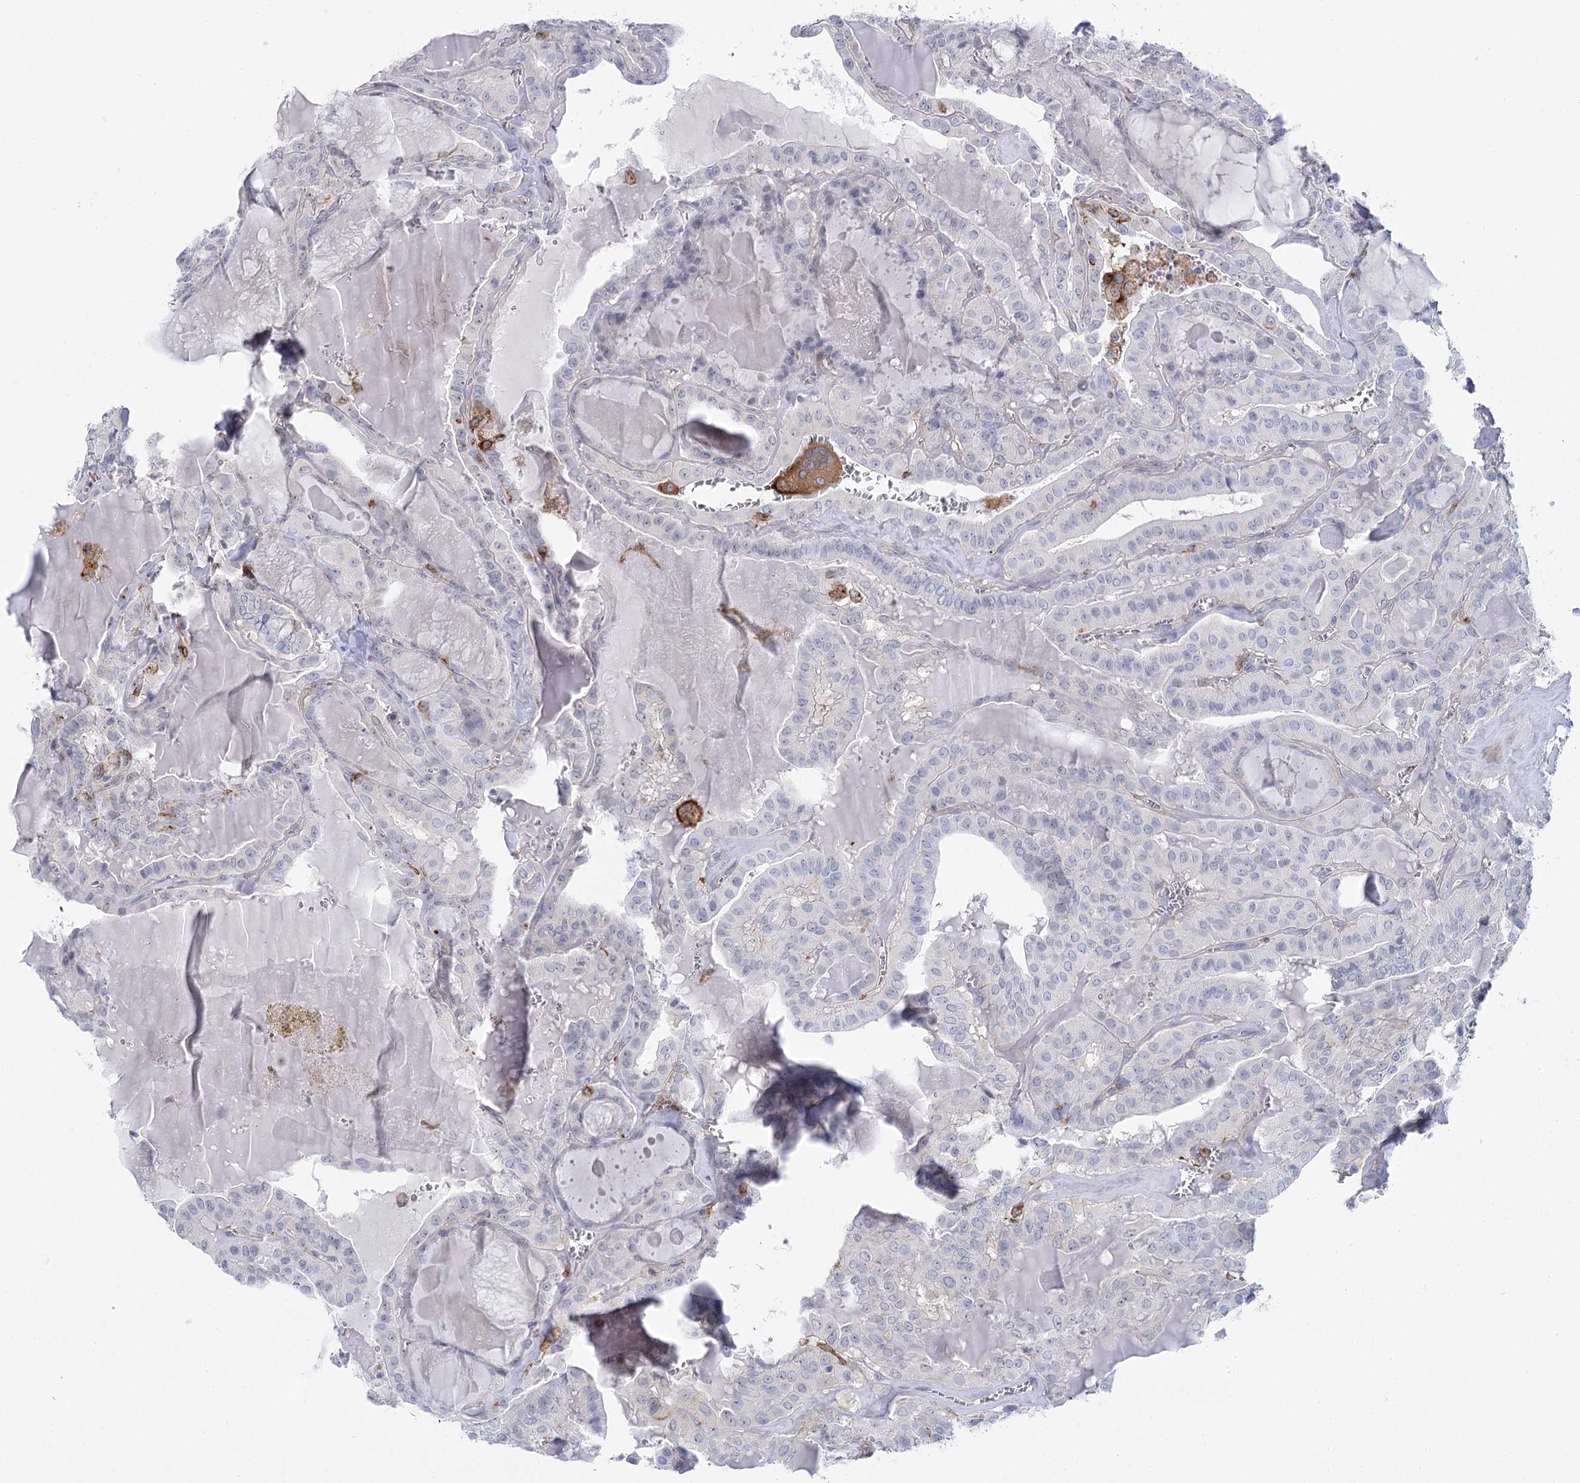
{"staining": {"intensity": "negative", "quantity": "none", "location": "none"}, "tissue": "thyroid cancer", "cell_type": "Tumor cells", "image_type": "cancer", "snomed": [{"axis": "morphology", "description": "Papillary adenocarcinoma, NOS"}, {"axis": "topography", "description": "Thyroid gland"}], "caption": "Photomicrograph shows no significant protein staining in tumor cells of papillary adenocarcinoma (thyroid).", "gene": "CCDC88A", "patient": {"sex": "male", "age": 52}}